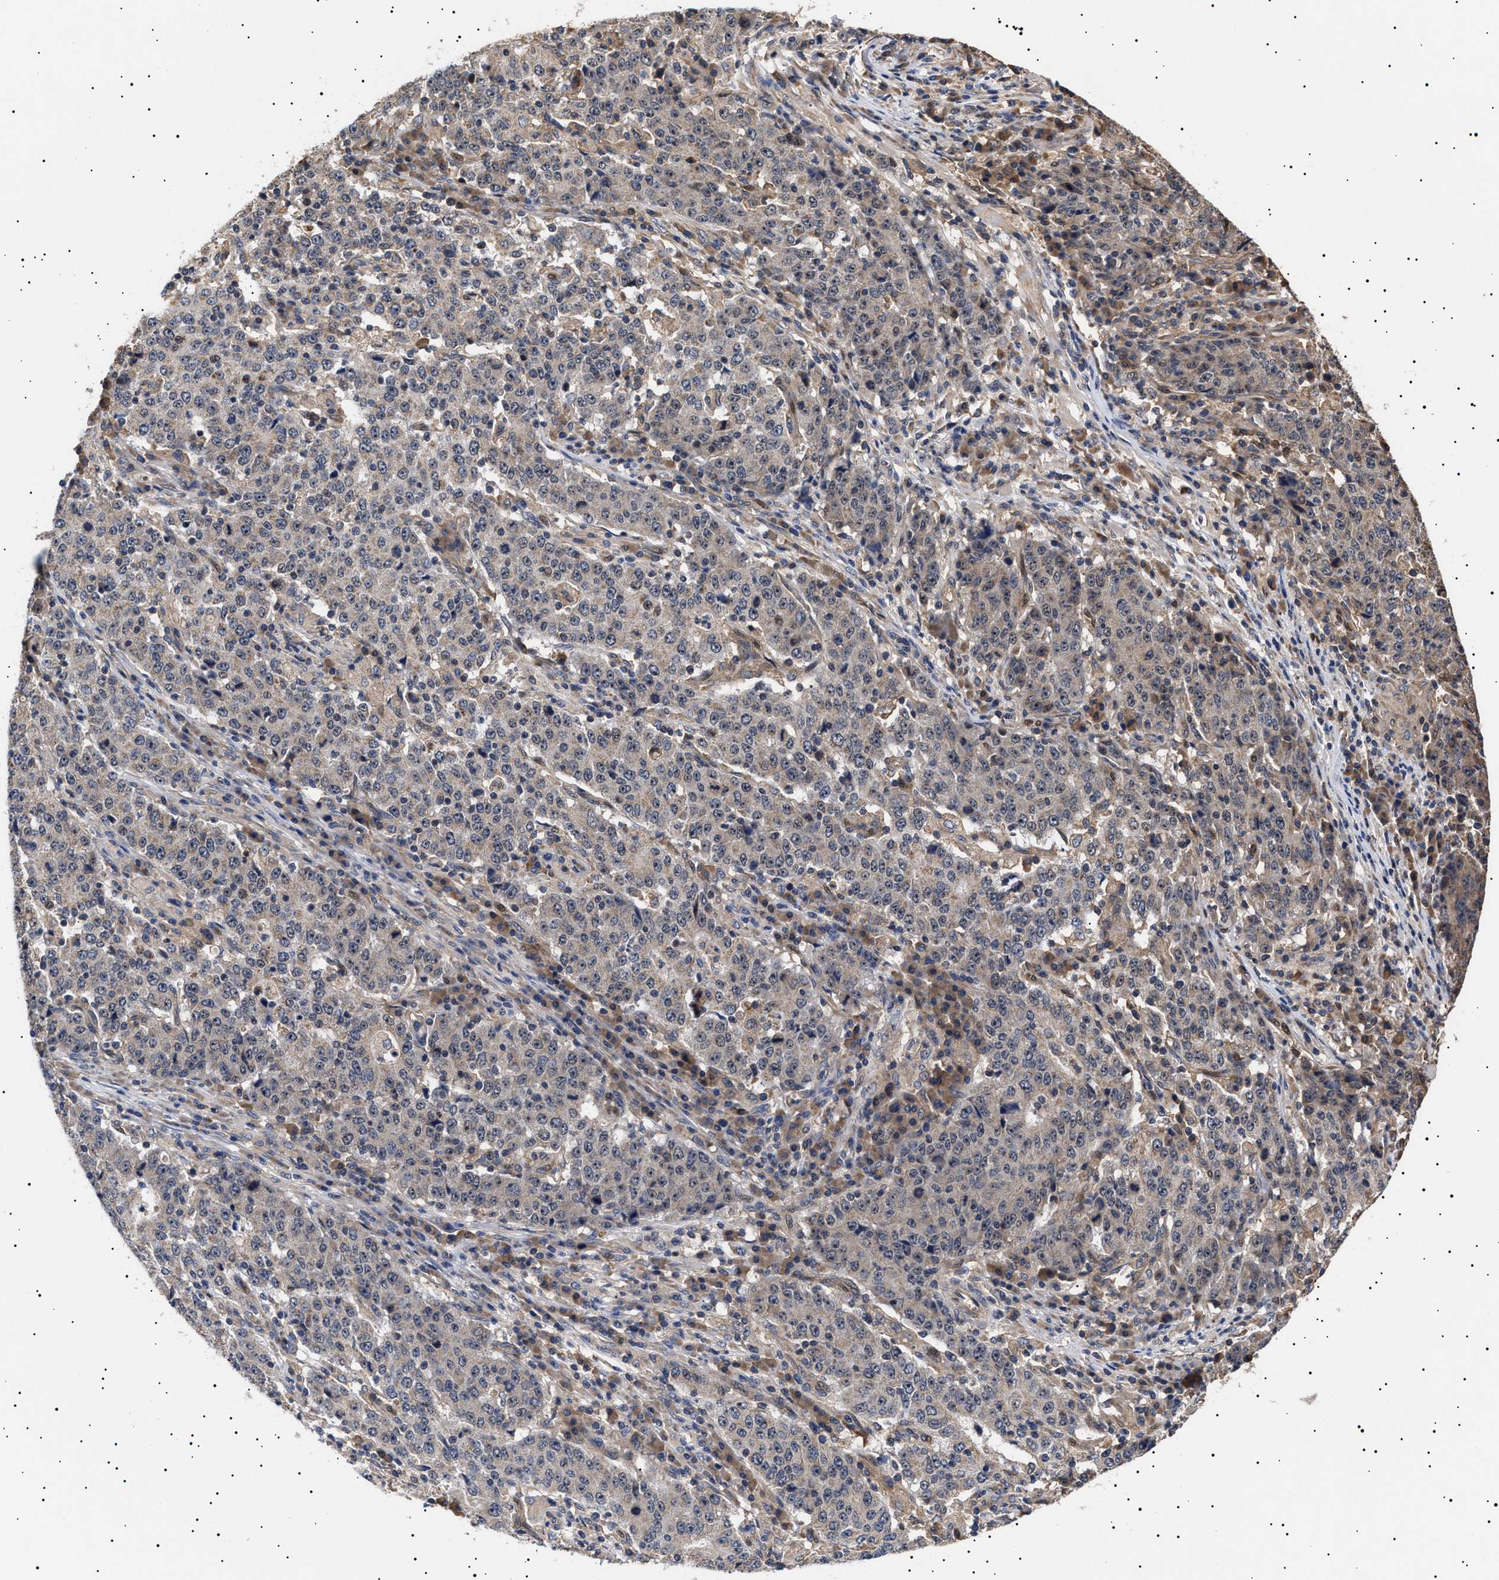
{"staining": {"intensity": "negative", "quantity": "none", "location": "none"}, "tissue": "stomach cancer", "cell_type": "Tumor cells", "image_type": "cancer", "snomed": [{"axis": "morphology", "description": "Adenocarcinoma, NOS"}, {"axis": "topography", "description": "Stomach"}], "caption": "A high-resolution image shows IHC staining of stomach cancer, which shows no significant expression in tumor cells.", "gene": "KRBA1", "patient": {"sex": "male", "age": 59}}